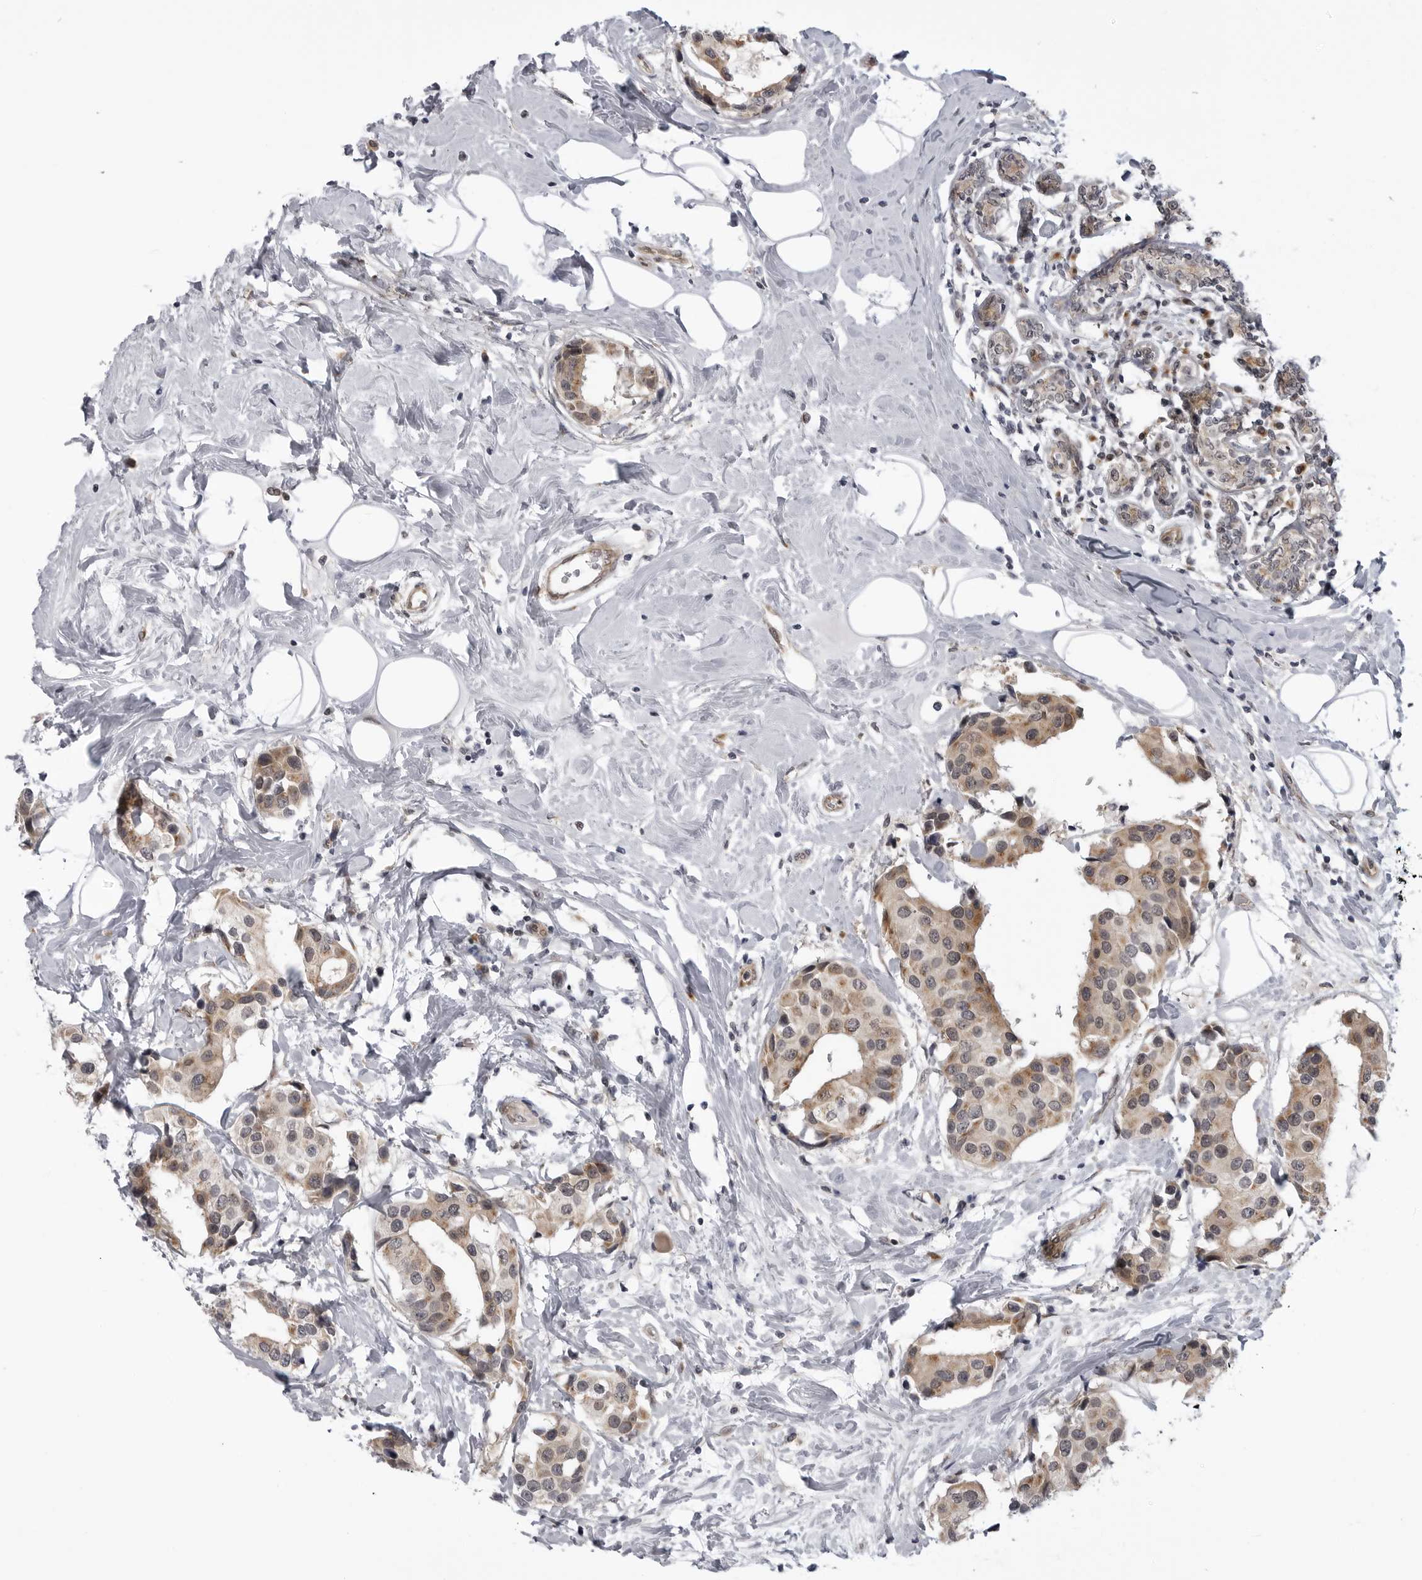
{"staining": {"intensity": "moderate", "quantity": ">75%", "location": "cytoplasmic/membranous"}, "tissue": "breast cancer", "cell_type": "Tumor cells", "image_type": "cancer", "snomed": [{"axis": "morphology", "description": "Normal tissue, NOS"}, {"axis": "morphology", "description": "Duct carcinoma"}, {"axis": "topography", "description": "Breast"}], "caption": "An immunohistochemistry micrograph of tumor tissue is shown. Protein staining in brown labels moderate cytoplasmic/membranous positivity in breast cancer within tumor cells.", "gene": "LRRC45", "patient": {"sex": "female", "age": 39}}